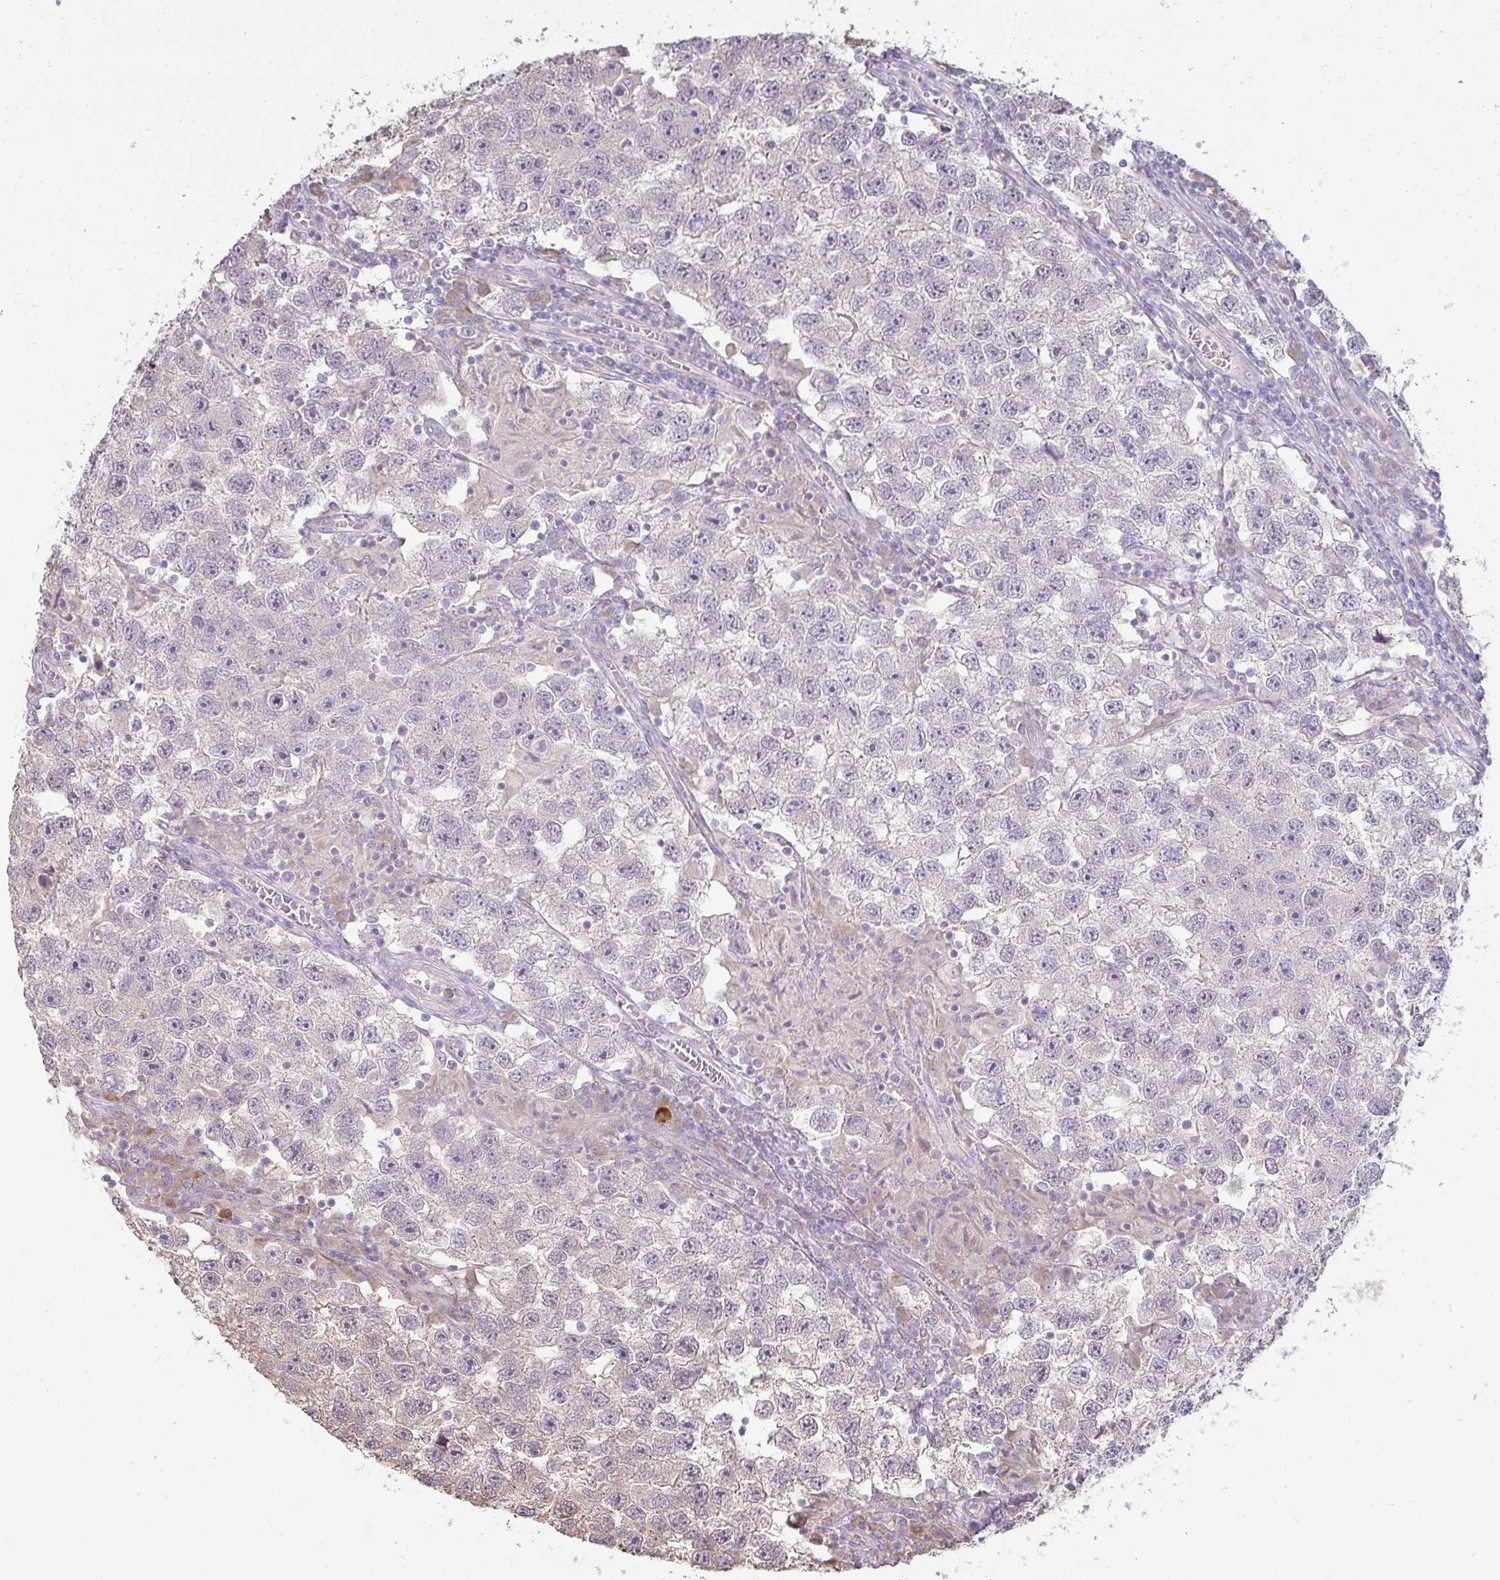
{"staining": {"intensity": "negative", "quantity": "none", "location": "none"}, "tissue": "testis cancer", "cell_type": "Tumor cells", "image_type": "cancer", "snomed": [{"axis": "morphology", "description": "Seminoma, NOS"}, {"axis": "topography", "description": "Testis"}], "caption": "Human testis seminoma stained for a protein using IHC displays no staining in tumor cells.", "gene": "BRINP3", "patient": {"sex": "male", "age": 26}}